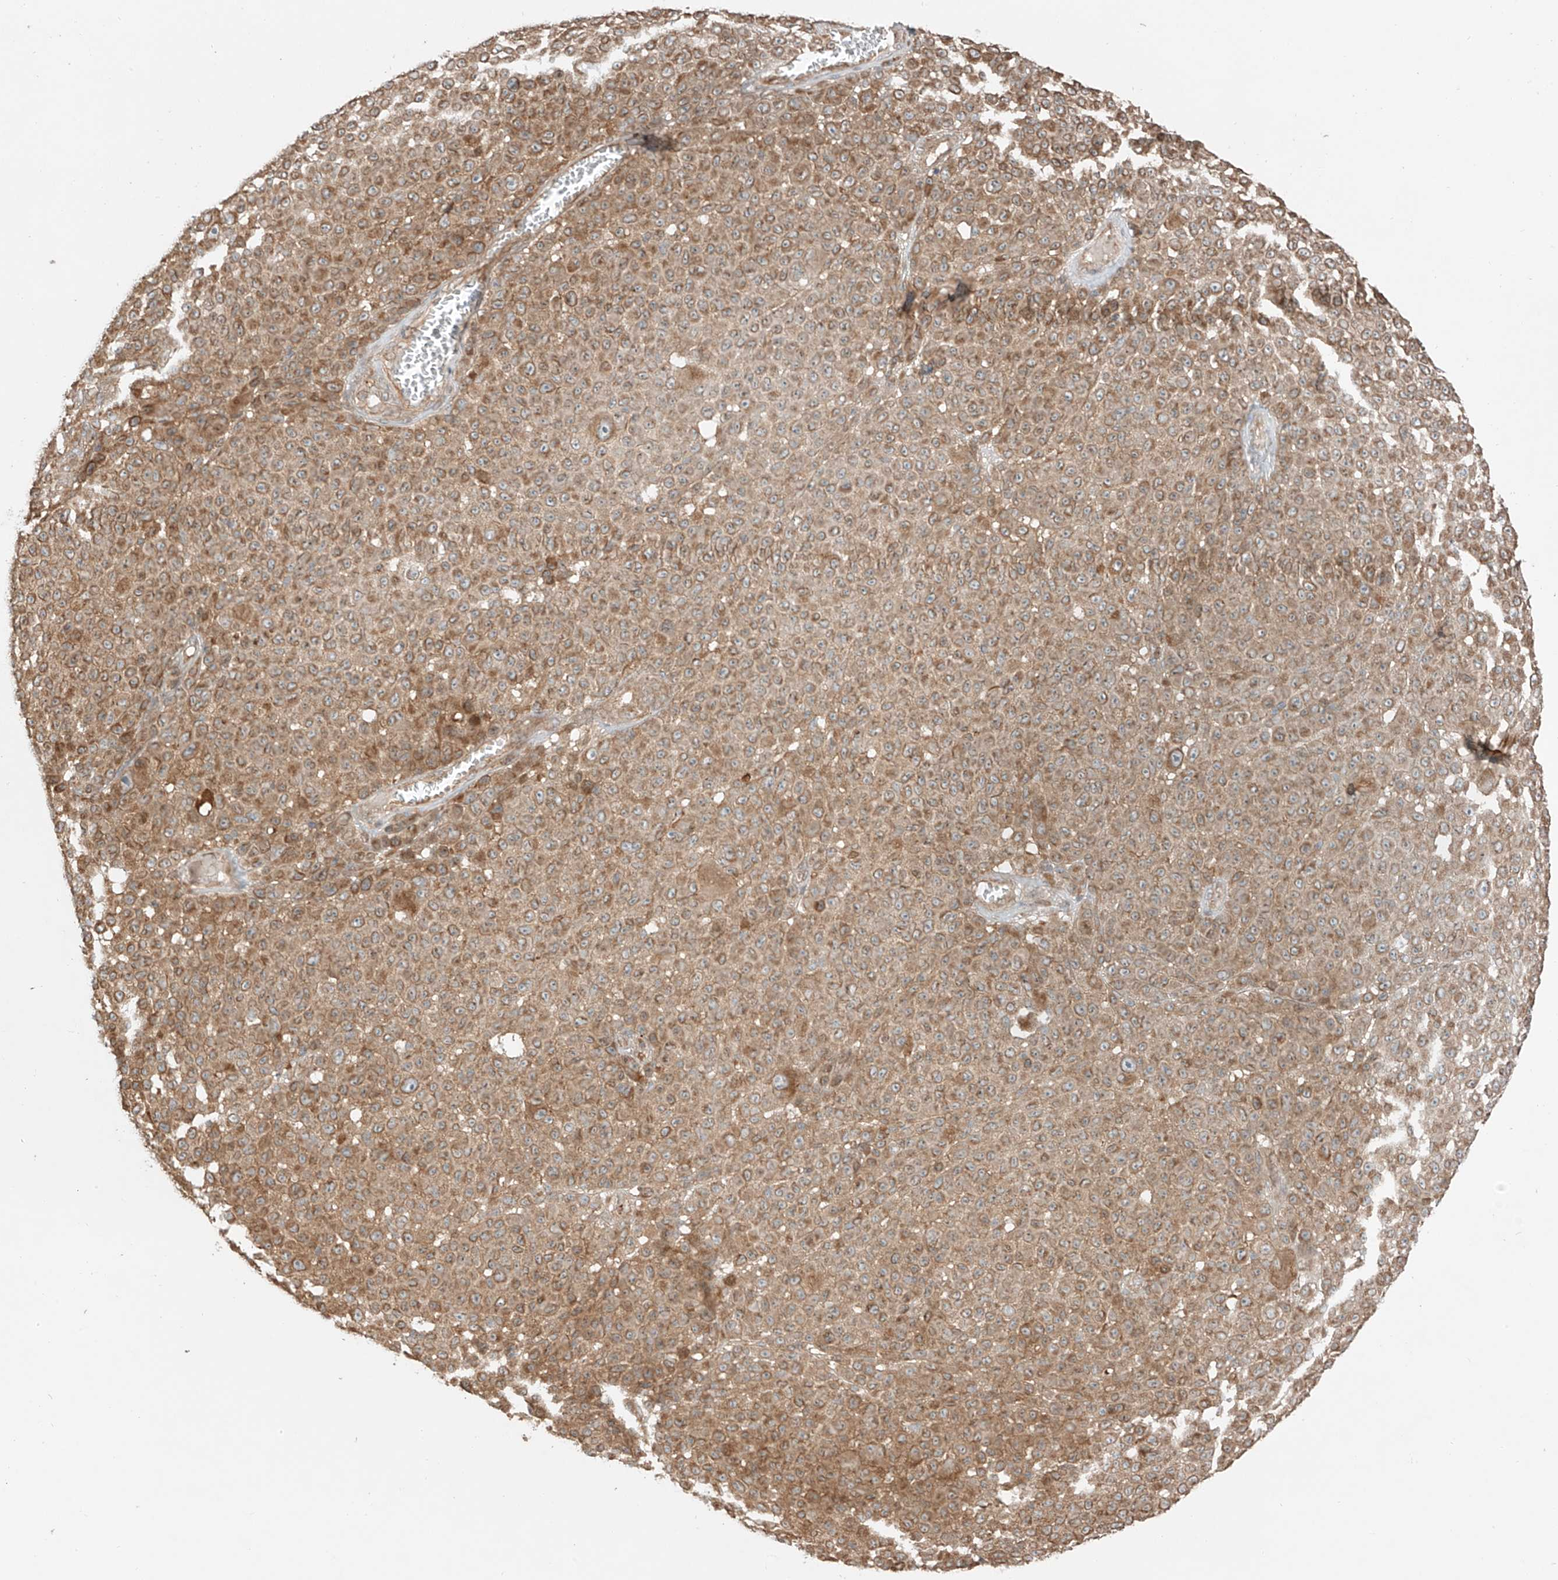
{"staining": {"intensity": "moderate", "quantity": ">75%", "location": "cytoplasmic/membranous"}, "tissue": "melanoma", "cell_type": "Tumor cells", "image_type": "cancer", "snomed": [{"axis": "morphology", "description": "Malignant melanoma, NOS"}, {"axis": "topography", "description": "Skin"}], "caption": "Immunohistochemical staining of melanoma reveals moderate cytoplasmic/membranous protein staining in about >75% of tumor cells.", "gene": "CEP162", "patient": {"sex": "female", "age": 94}}